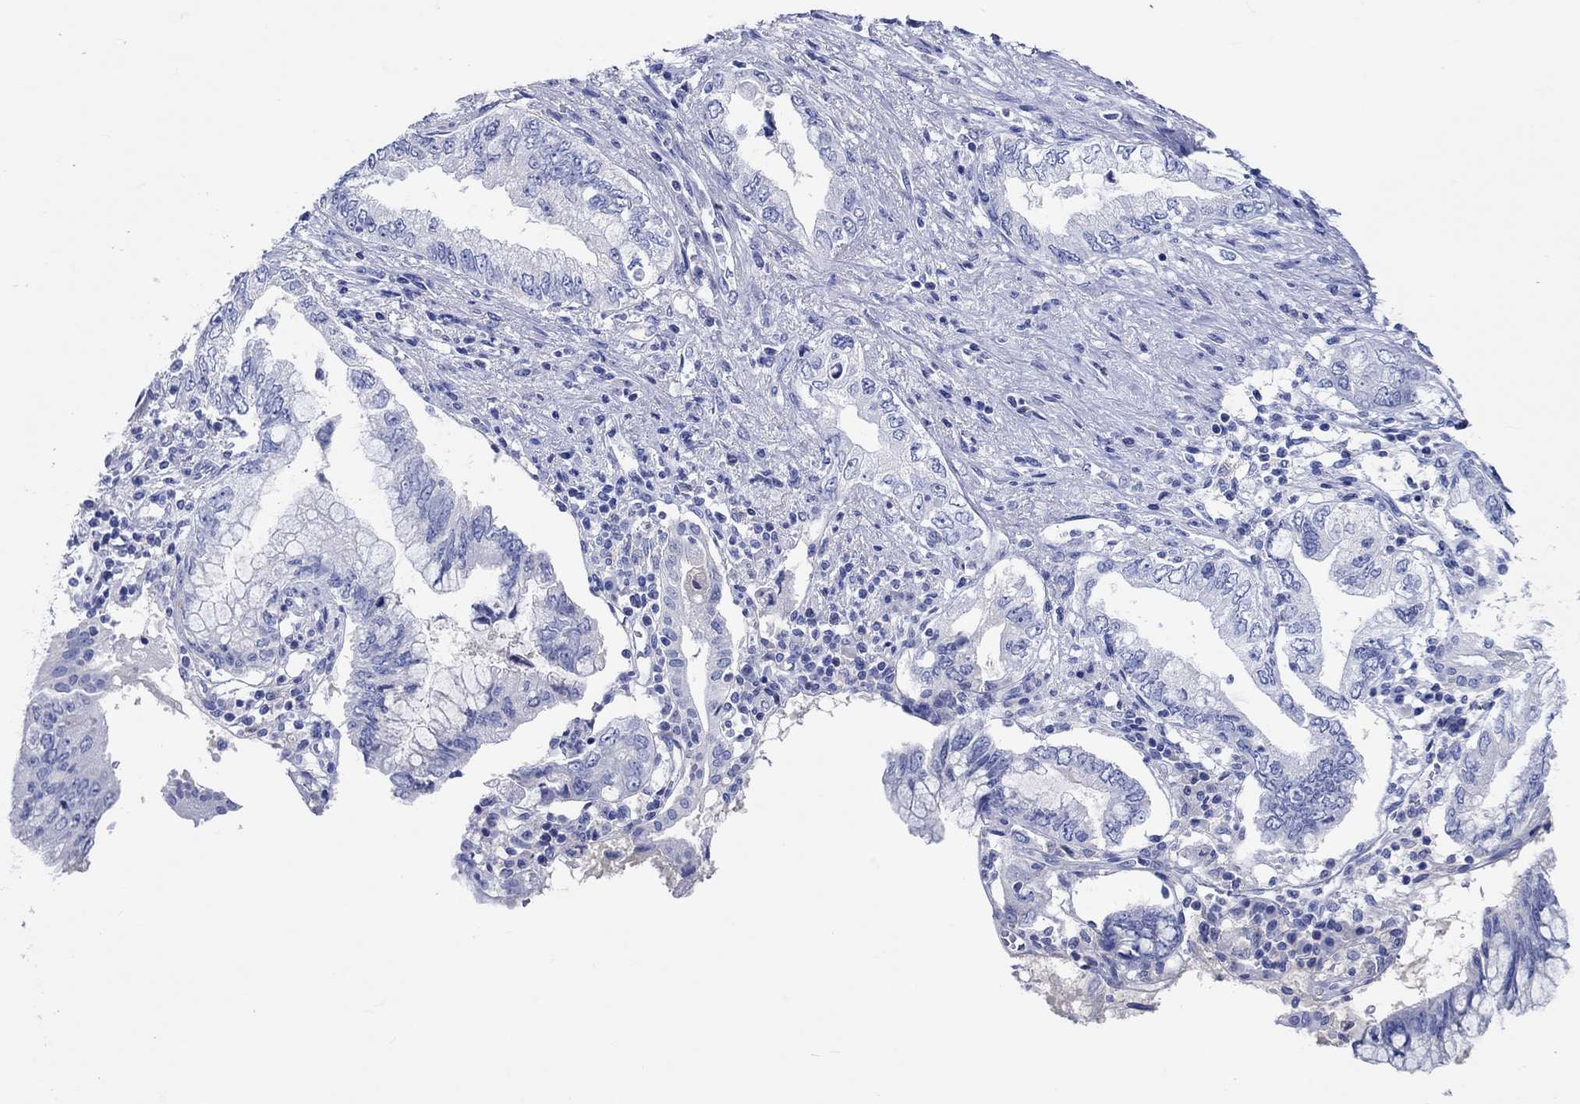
{"staining": {"intensity": "negative", "quantity": "none", "location": "none"}, "tissue": "pancreatic cancer", "cell_type": "Tumor cells", "image_type": "cancer", "snomed": [{"axis": "morphology", "description": "Adenocarcinoma, NOS"}, {"axis": "topography", "description": "Pancreas"}], "caption": "The IHC image has no significant positivity in tumor cells of pancreatic cancer tissue.", "gene": "SHISA4", "patient": {"sex": "female", "age": 73}}